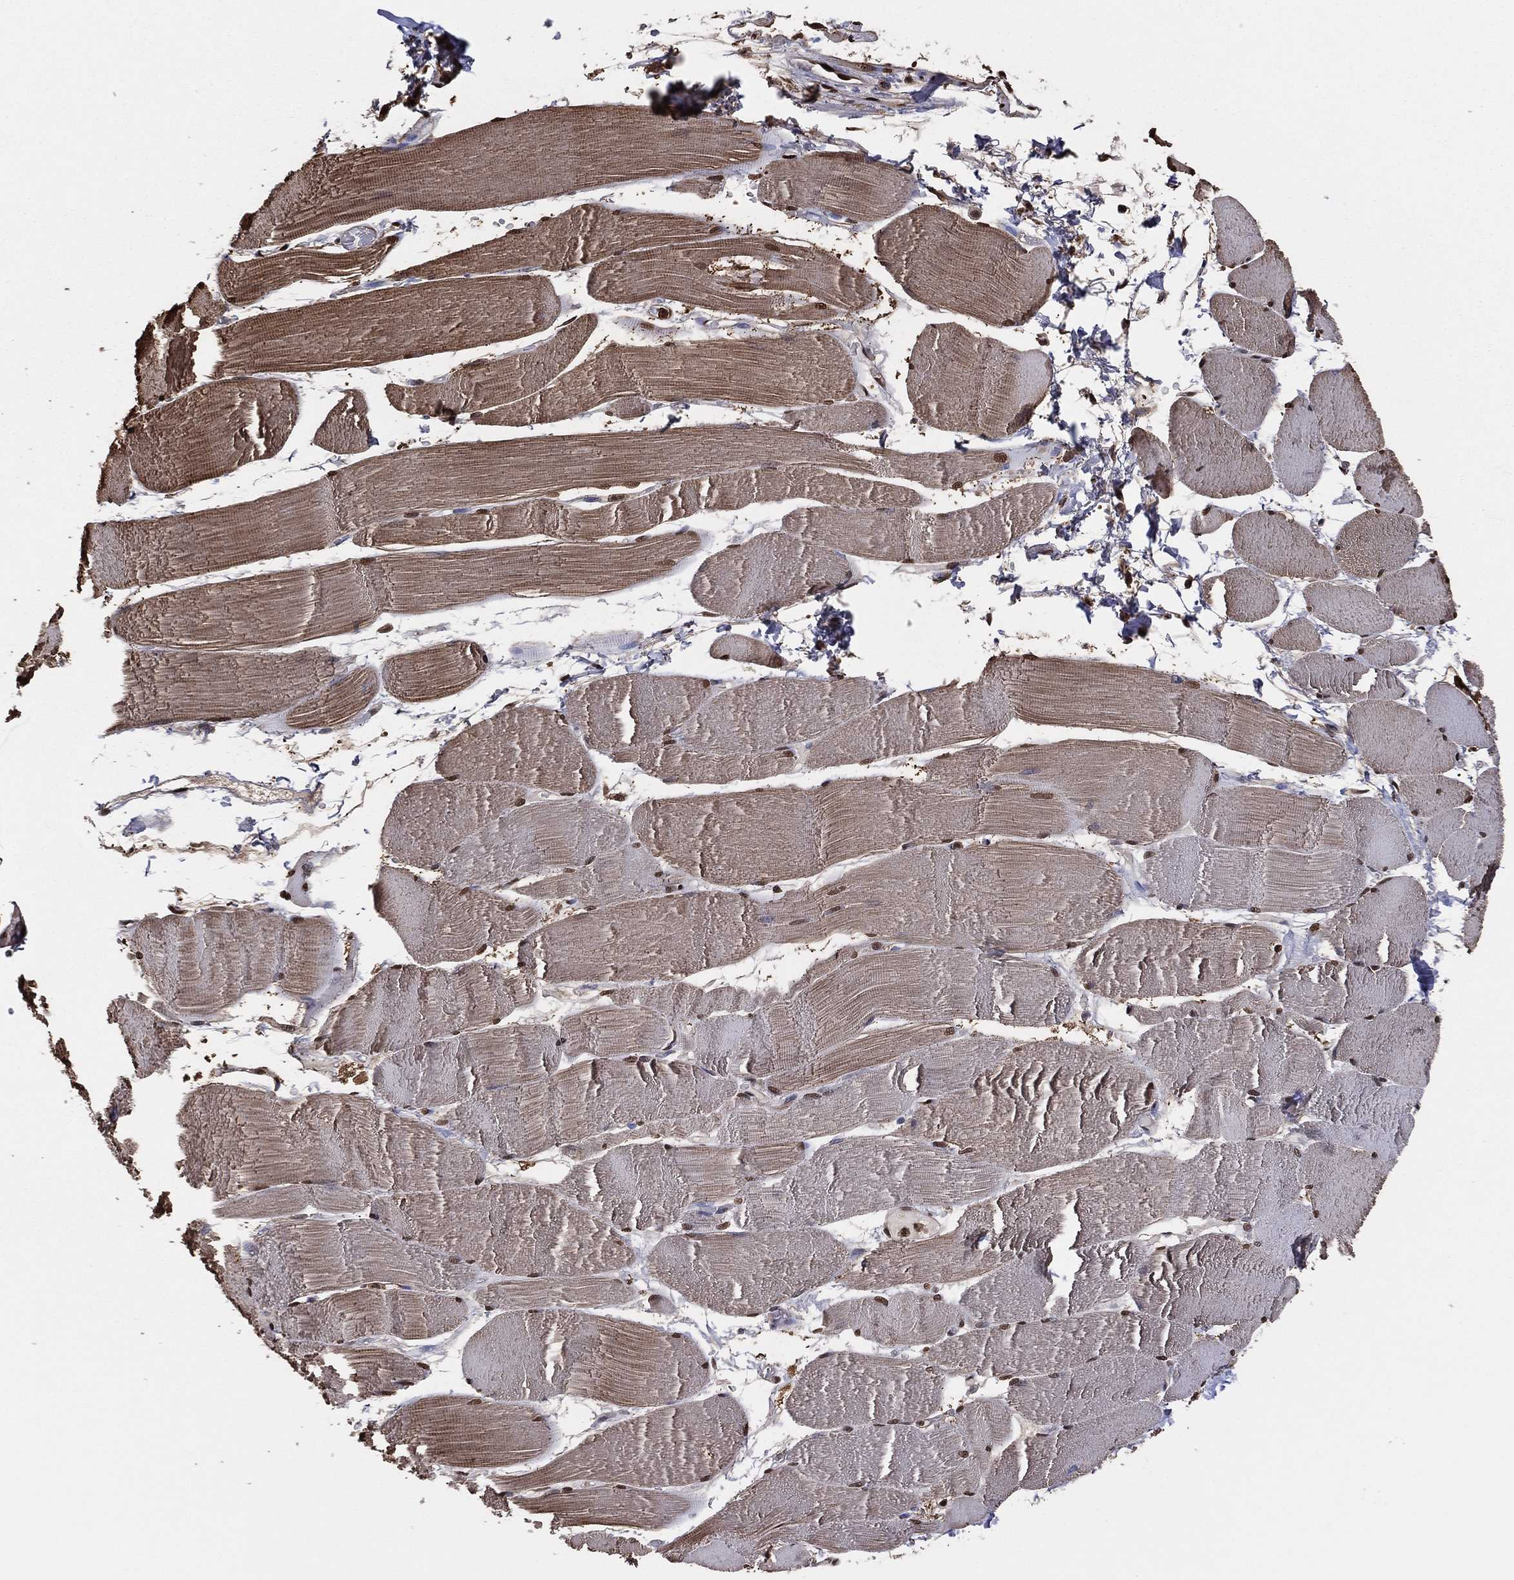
{"staining": {"intensity": "strong", "quantity": ">75%", "location": "nuclear"}, "tissue": "skeletal muscle", "cell_type": "Myocytes", "image_type": "normal", "snomed": [{"axis": "morphology", "description": "Normal tissue, NOS"}, {"axis": "topography", "description": "Skeletal muscle"}], "caption": "This is a photomicrograph of immunohistochemistry staining of normal skeletal muscle, which shows strong expression in the nuclear of myocytes.", "gene": "GAPDH", "patient": {"sex": "male", "age": 56}}